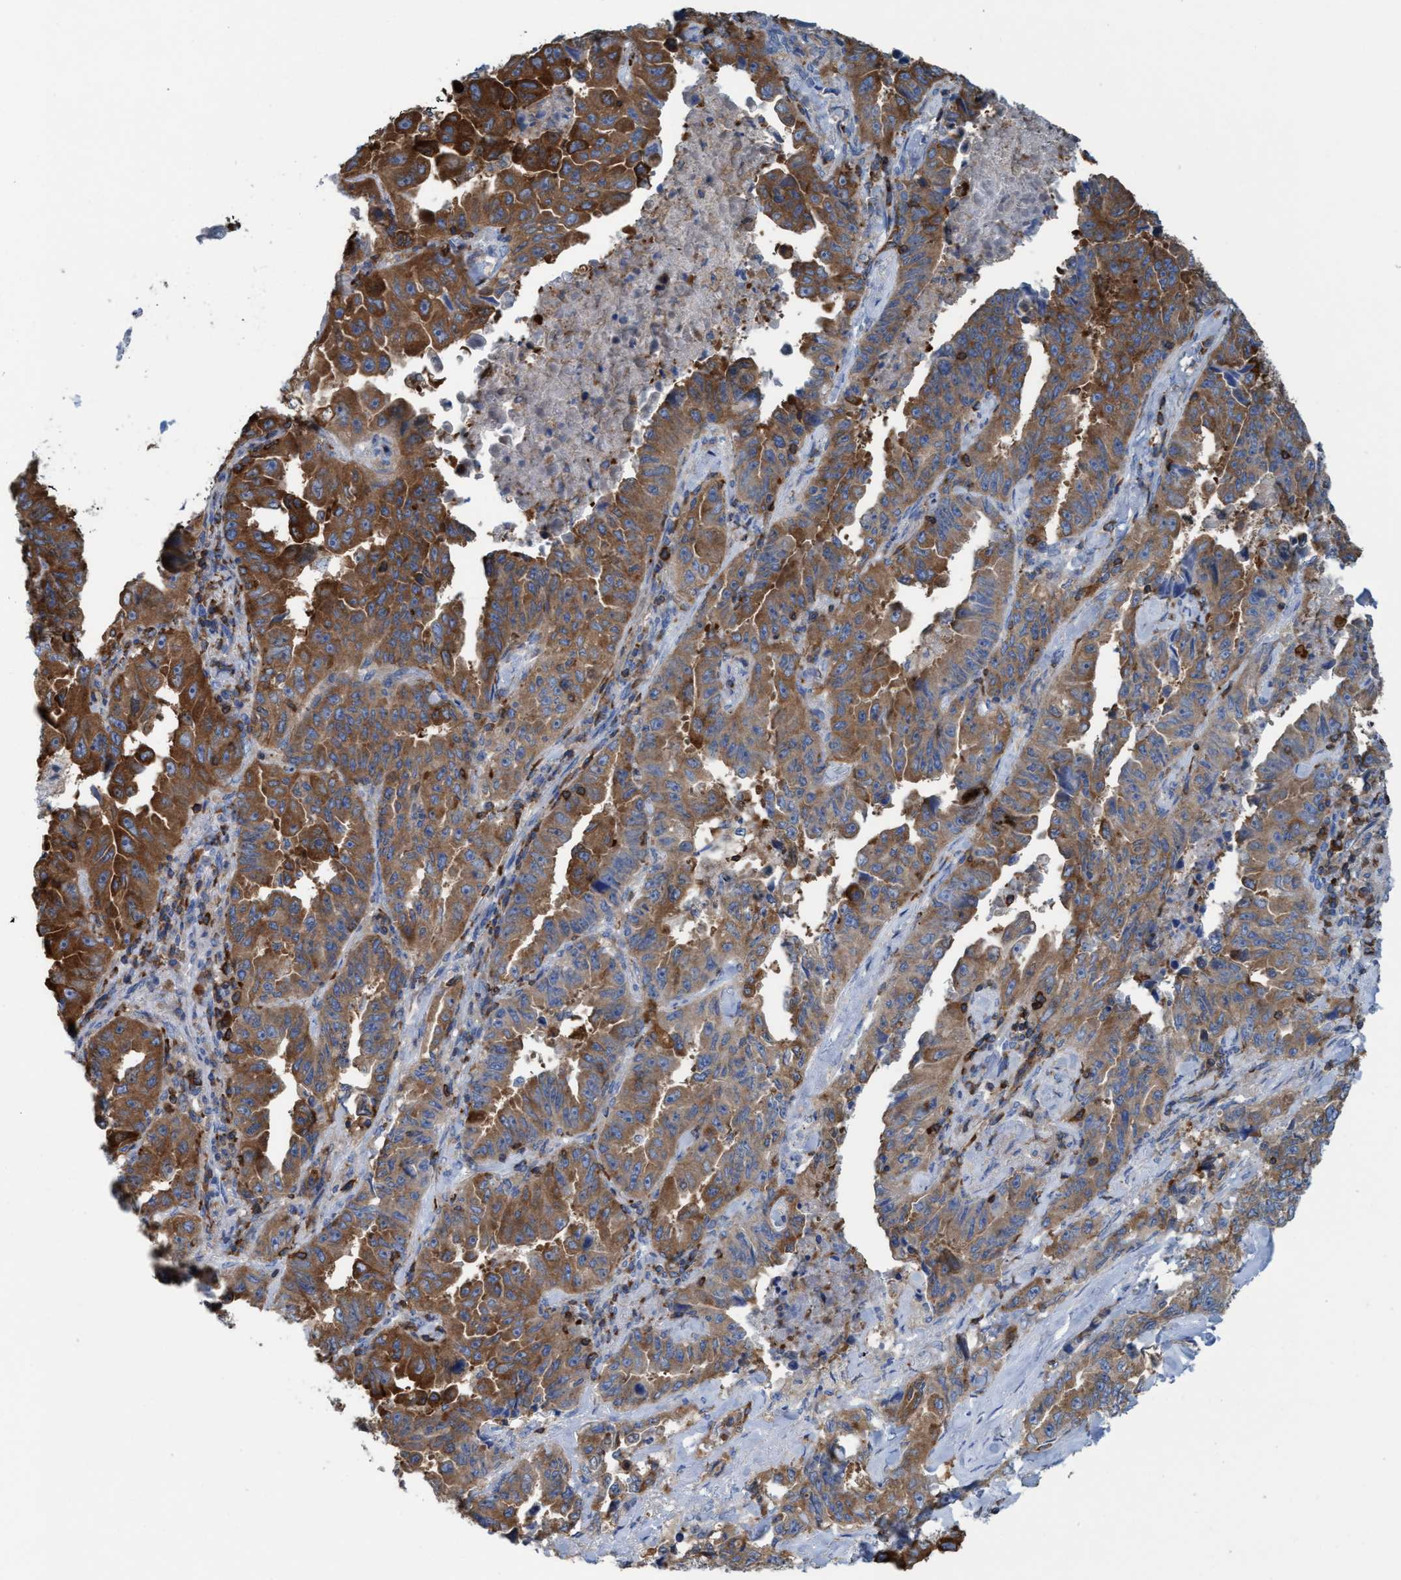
{"staining": {"intensity": "moderate", "quantity": ">75%", "location": "cytoplasmic/membranous"}, "tissue": "lung cancer", "cell_type": "Tumor cells", "image_type": "cancer", "snomed": [{"axis": "morphology", "description": "Adenocarcinoma, NOS"}, {"axis": "topography", "description": "Lung"}], "caption": "Immunohistochemistry (IHC) (DAB (3,3'-diaminobenzidine)) staining of human lung cancer exhibits moderate cytoplasmic/membranous protein staining in approximately >75% of tumor cells. (Brightfield microscopy of DAB IHC at high magnification).", "gene": "EZR", "patient": {"sex": "female", "age": 51}}